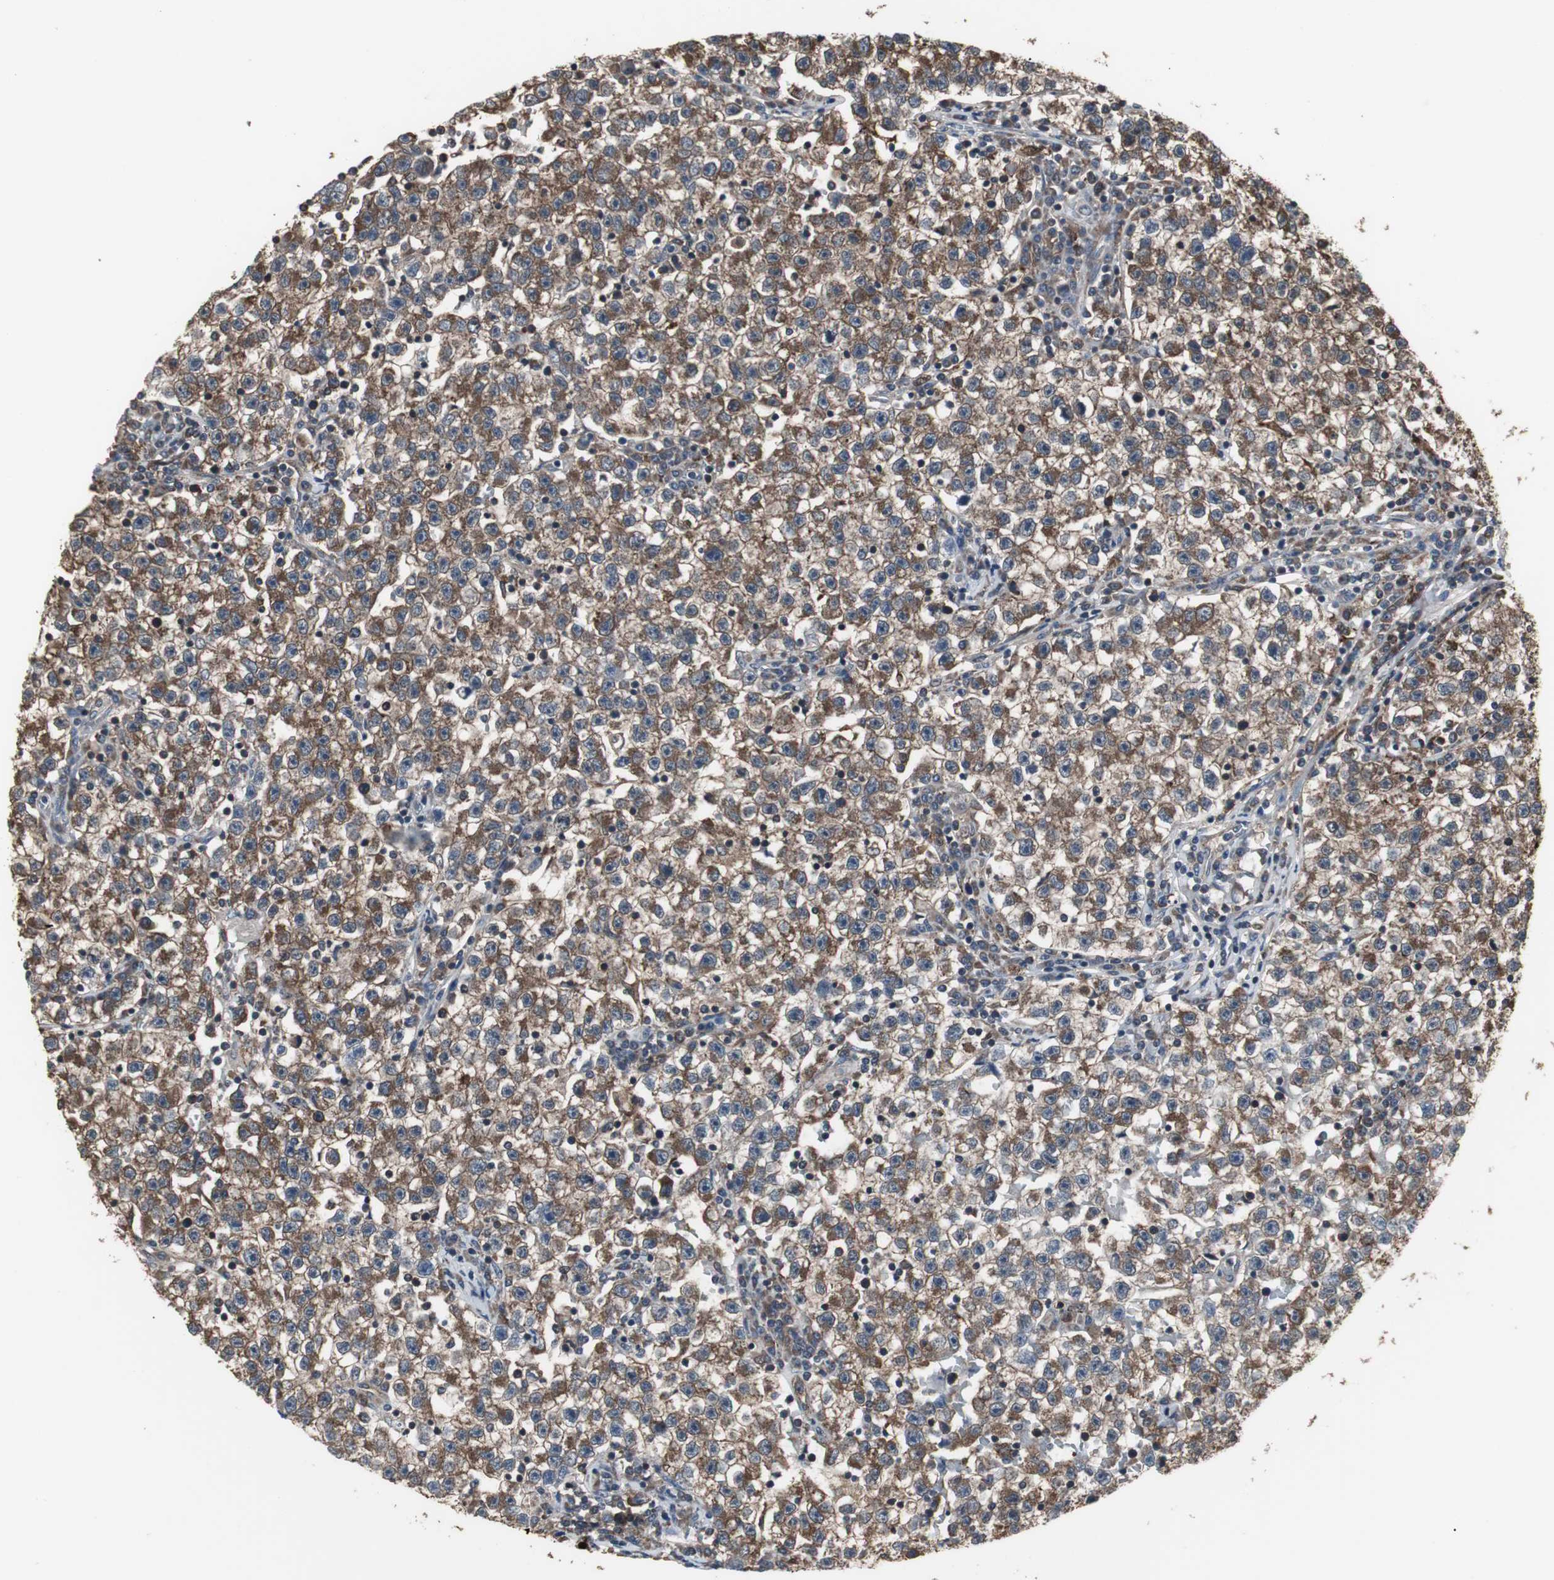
{"staining": {"intensity": "strong", "quantity": ">75%", "location": "cytoplasmic/membranous"}, "tissue": "testis cancer", "cell_type": "Tumor cells", "image_type": "cancer", "snomed": [{"axis": "morphology", "description": "Seminoma, NOS"}, {"axis": "topography", "description": "Testis"}], "caption": "This photomicrograph displays IHC staining of testis seminoma, with high strong cytoplasmic/membranous positivity in about >75% of tumor cells.", "gene": "ZSCAN22", "patient": {"sex": "male", "age": 22}}